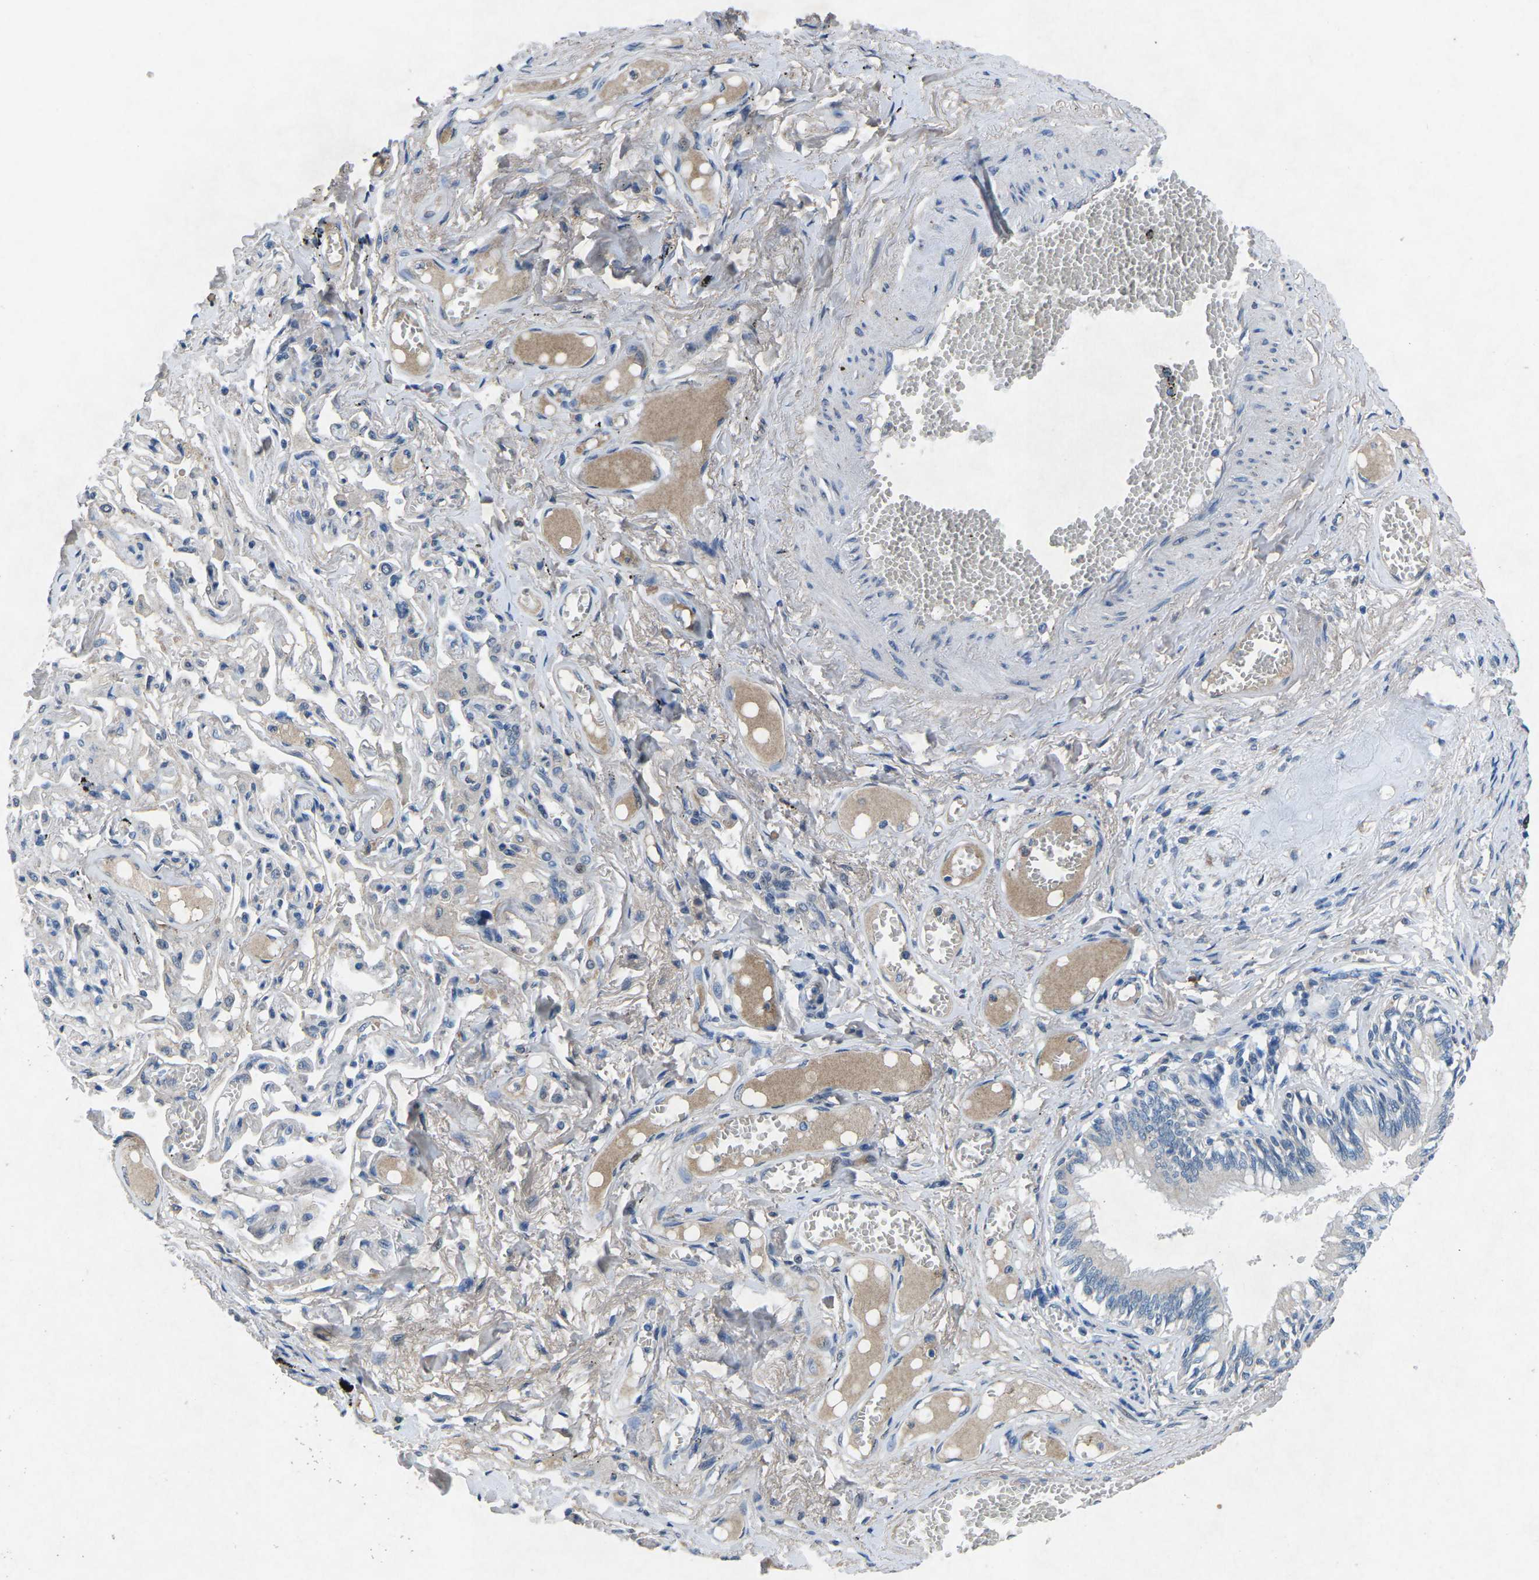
{"staining": {"intensity": "negative", "quantity": "none", "location": "none"}, "tissue": "bronchus", "cell_type": "Respiratory epithelial cells", "image_type": "normal", "snomed": [{"axis": "morphology", "description": "Normal tissue, NOS"}, {"axis": "morphology", "description": "Inflammation, NOS"}, {"axis": "topography", "description": "Cartilage tissue"}, {"axis": "topography", "description": "Lung"}], "caption": "Histopathology image shows no protein staining in respiratory epithelial cells of benign bronchus.", "gene": "PLG", "patient": {"sex": "male", "age": 71}}